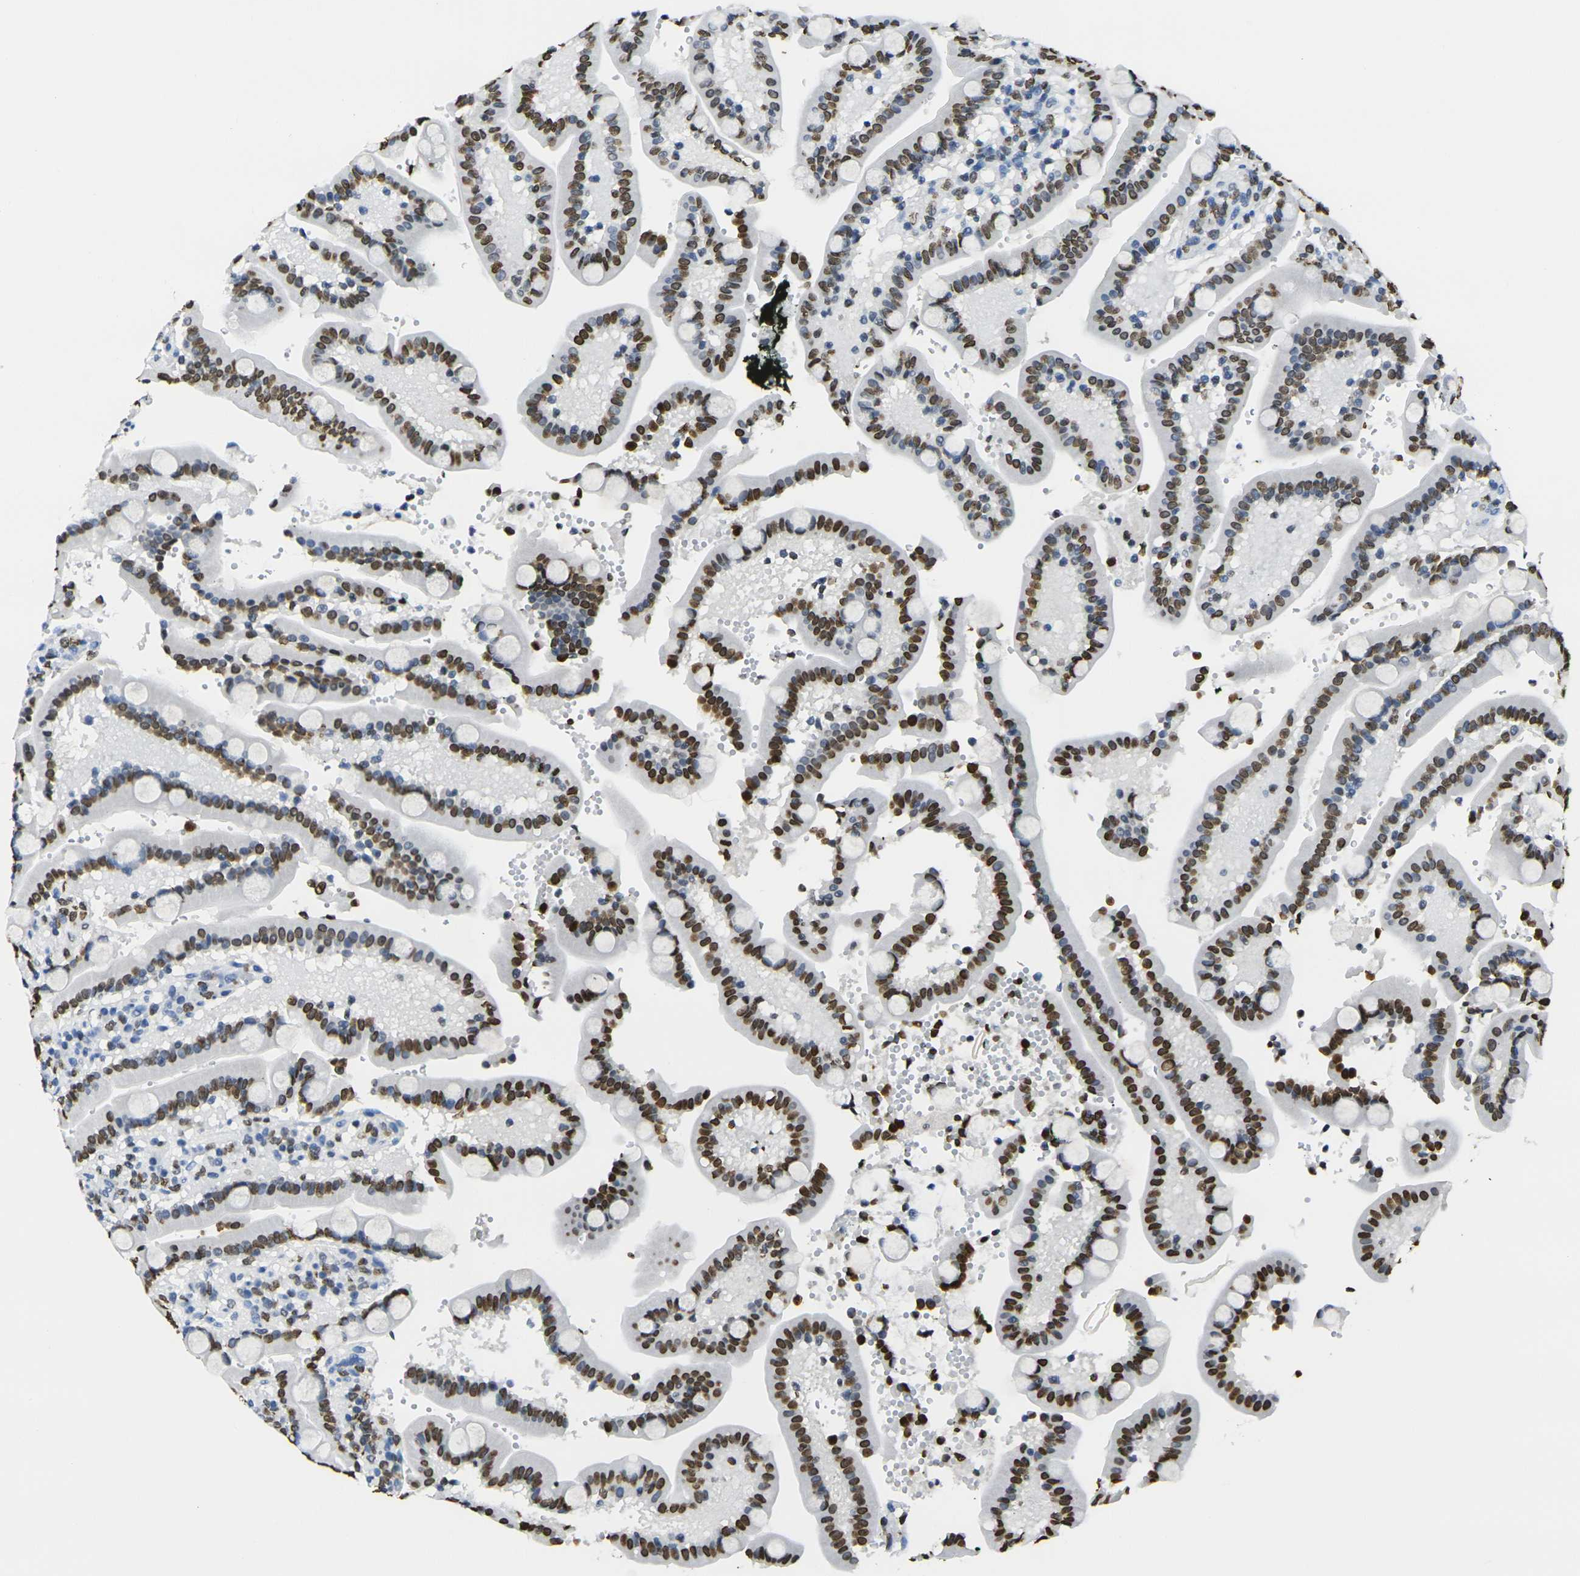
{"staining": {"intensity": "strong", "quantity": ">75%", "location": "nuclear"}, "tissue": "duodenum", "cell_type": "Glandular cells", "image_type": "normal", "snomed": [{"axis": "morphology", "description": "Normal tissue, NOS"}, {"axis": "topography", "description": "Small intestine, NOS"}], "caption": "Human duodenum stained for a protein (brown) demonstrates strong nuclear positive staining in about >75% of glandular cells.", "gene": "DRAXIN", "patient": {"sex": "female", "age": 71}}